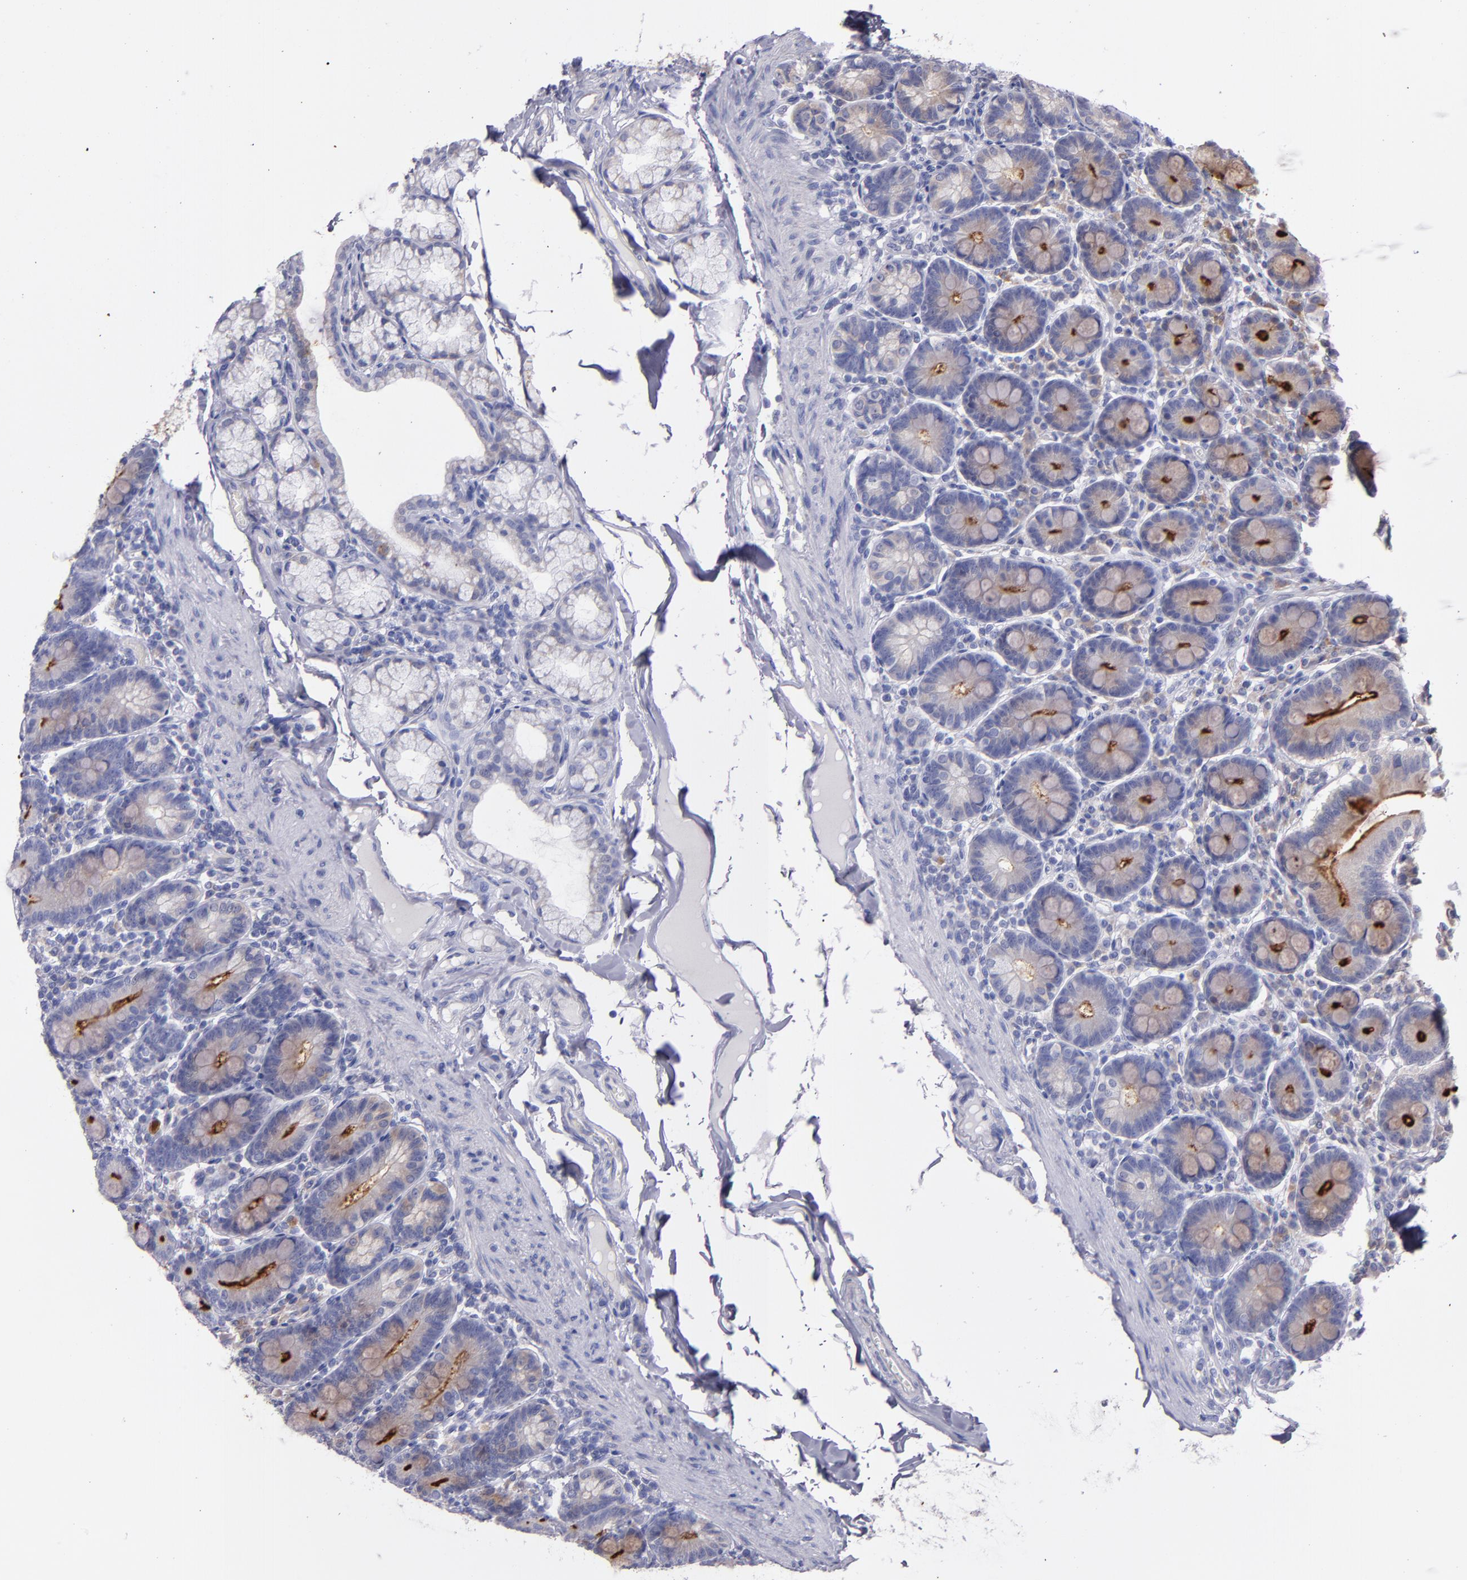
{"staining": {"intensity": "strong", "quantity": "25%-75%", "location": "cytoplasmic/membranous"}, "tissue": "duodenum", "cell_type": "Glandular cells", "image_type": "normal", "snomed": [{"axis": "morphology", "description": "Normal tissue, NOS"}, {"axis": "topography", "description": "Duodenum"}], "caption": "Immunohistochemistry (IHC) (DAB) staining of normal duodenum demonstrates strong cytoplasmic/membranous protein expression in approximately 25%-75% of glandular cells.", "gene": "IFIH1", "patient": {"sex": "male", "age": 50}}